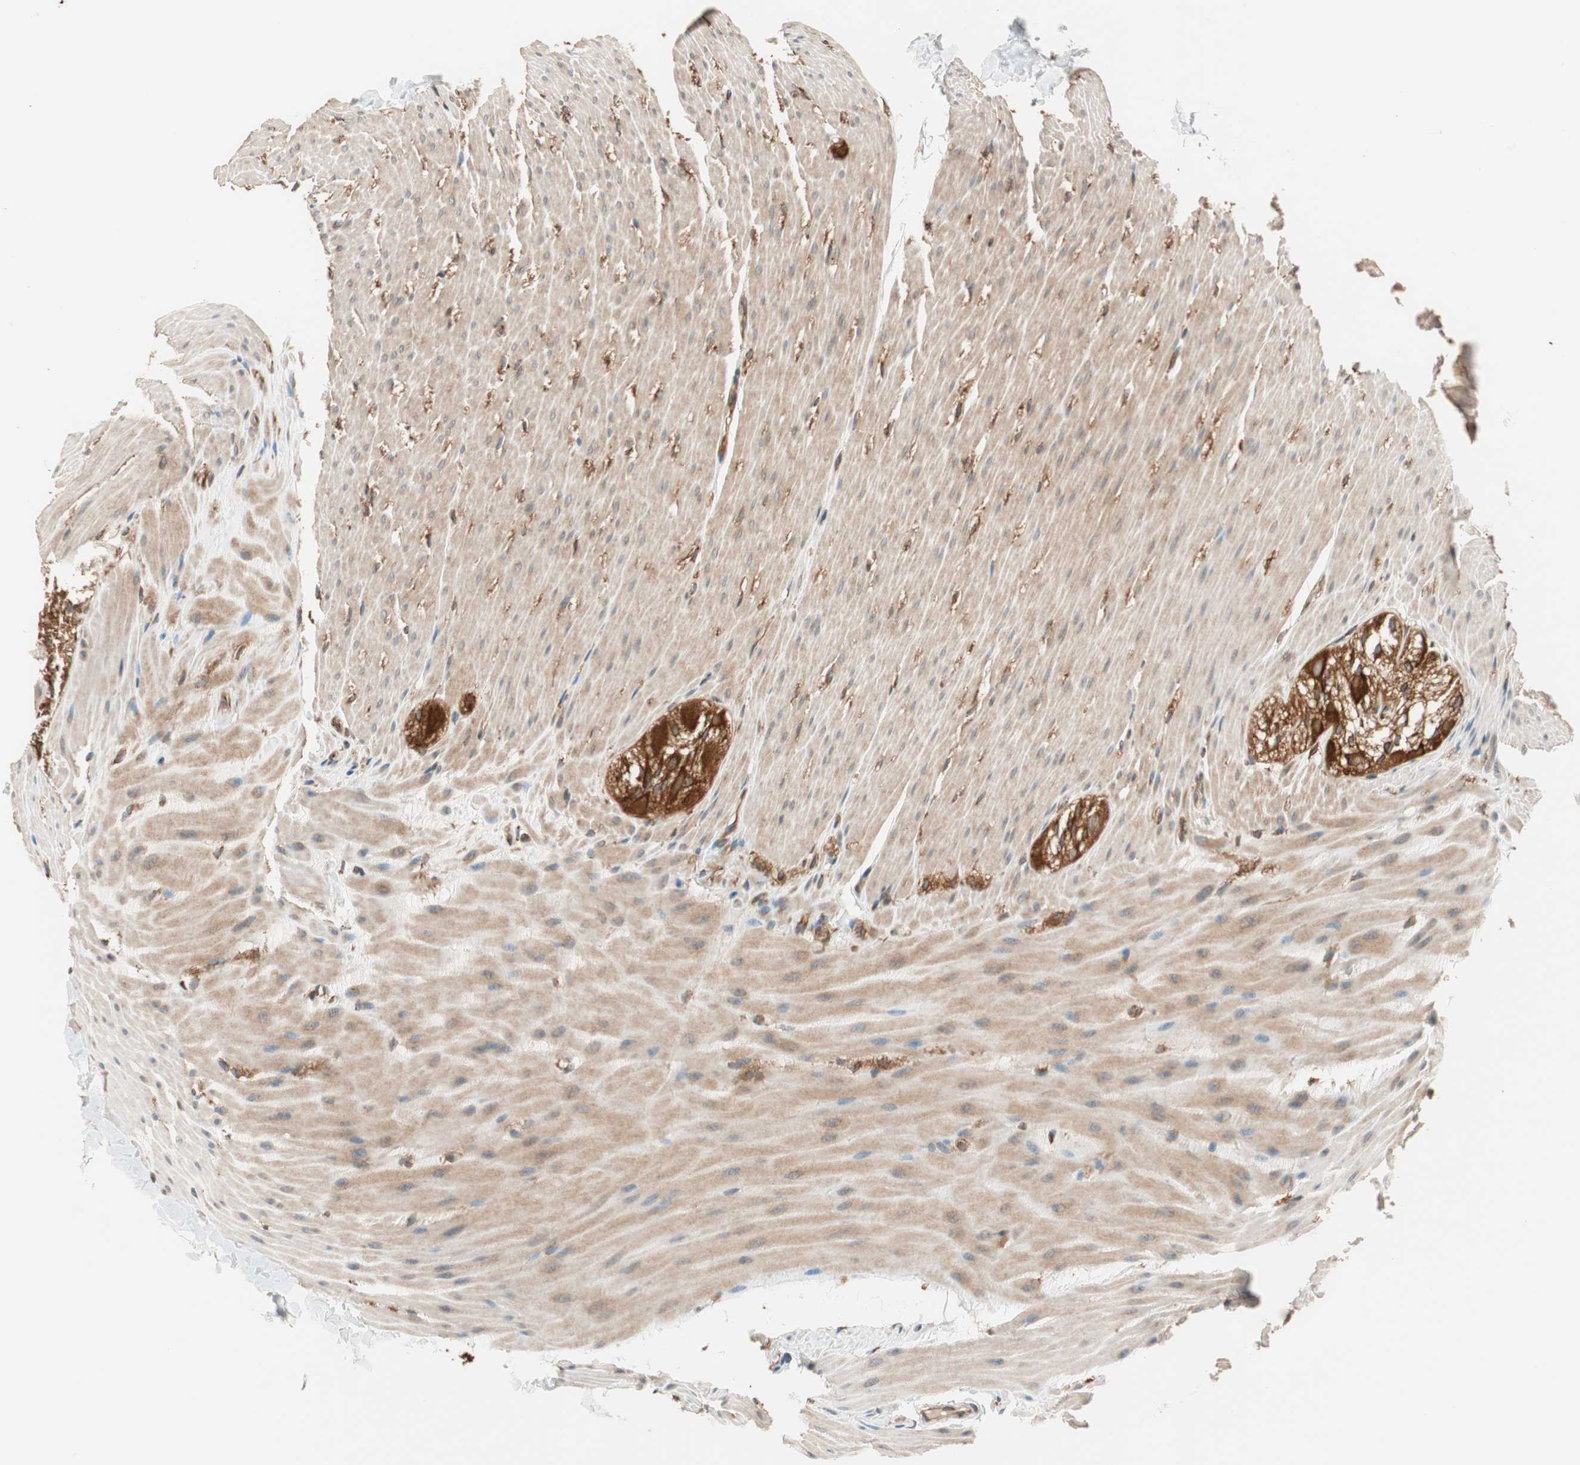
{"staining": {"intensity": "strong", "quantity": ">75%", "location": "cytoplasmic/membranous,nuclear"}, "tissue": "rectum", "cell_type": "Glandular cells", "image_type": "normal", "snomed": [{"axis": "morphology", "description": "Normal tissue, NOS"}, {"axis": "topography", "description": "Rectum"}], "caption": "IHC of unremarkable human rectum displays high levels of strong cytoplasmic/membranous,nuclear expression in about >75% of glandular cells.", "gene": "WASL", "patient": {"sex": "female", "age": 24}}